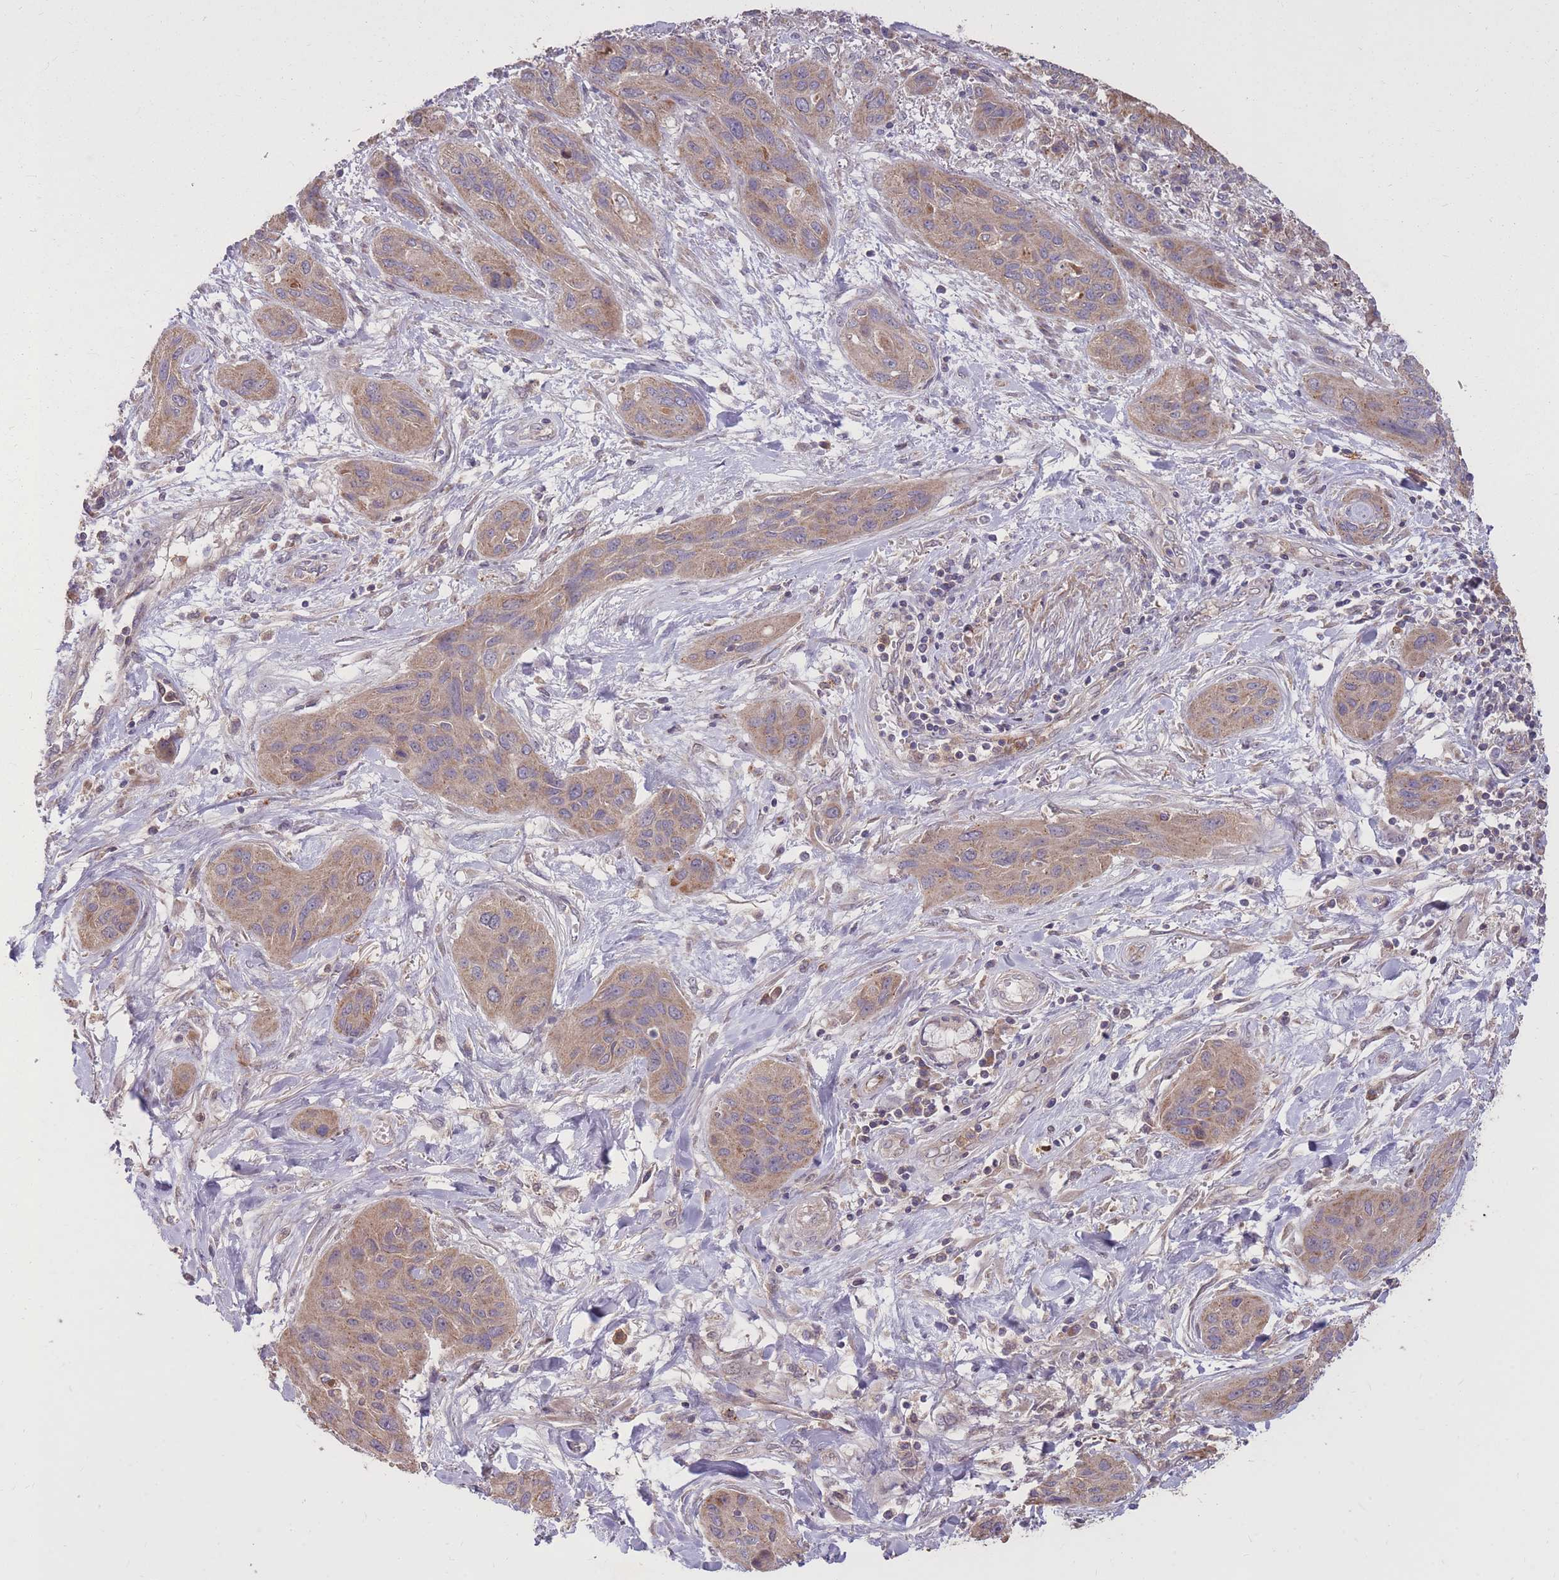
{"staining": {"intensity": "moderate", "quantity": ">75%", "location": "cytoplasmic/membranous"}, "tissue": "lung cancer", "cell_type": "Tumor cells", "image_type": "cancer", "snomed": [{"axis": "morphology", "description": "Squamous cell carcinoma, NOS"}, {"axis": "topography", "description": "Lung"}], "caption": "Human lung cancer stained with a brown dye demonstrates moderate cytoplasmic/membranous positive staining in approximately >75% of tumor cells.", "gene": "IGF2BP2", "patient": {"sex": "female", "age": 70}}